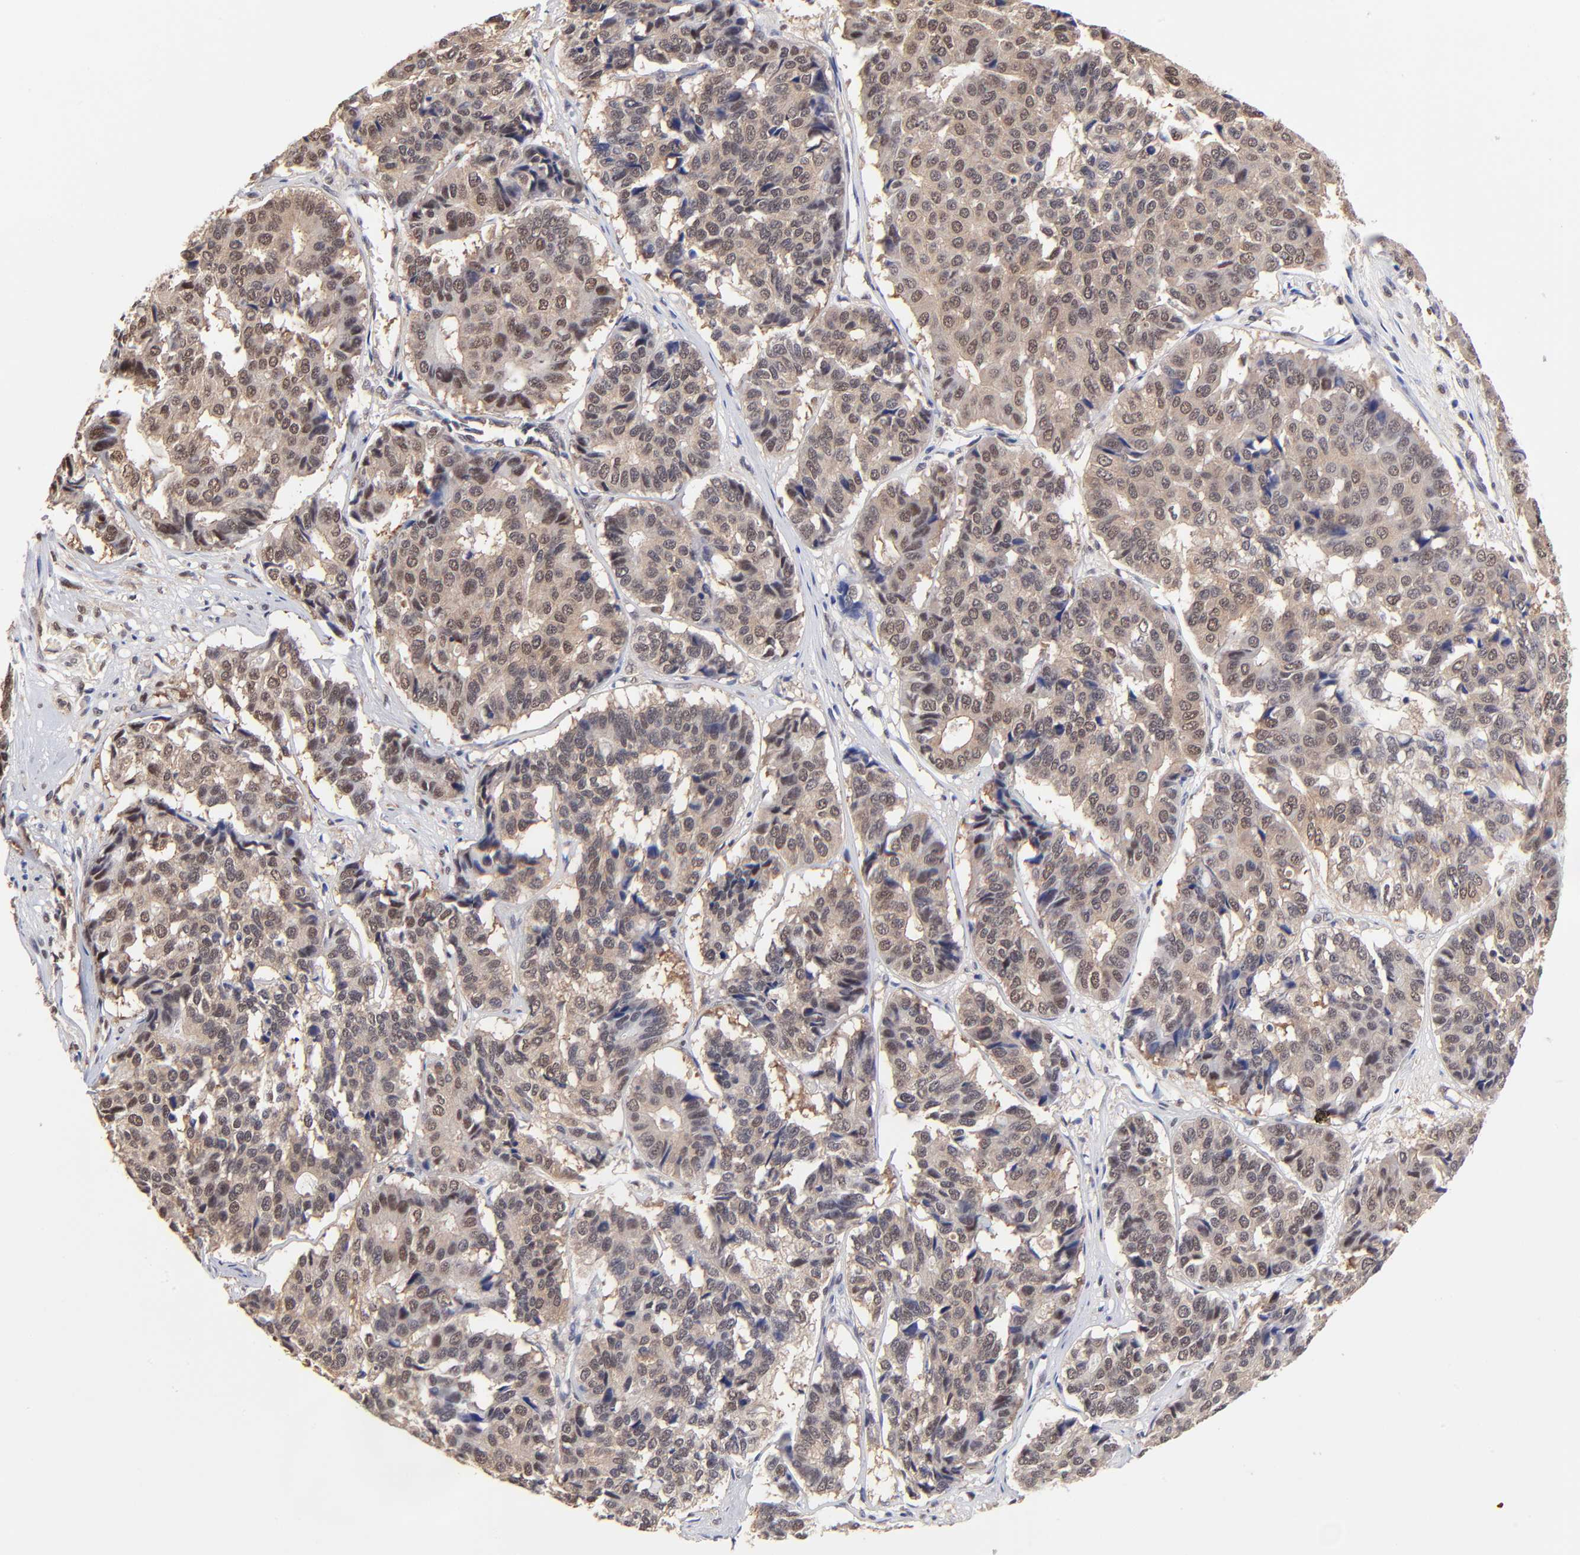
{"staining": {"intensity": "weak", "quantity": "25%-75%", "location": "nuclear"}, "tissue": "pancreatic cancer", "cell_type": "Tumor cells", "image_type": "cancer", "snomed": [{"axis": "morphology", "description": "Adenocarcinoma, NOS"}, {"axis": "topography", "description": "Pancreas"}], "caption": "An IHC image of tumor tissue is shown. Protein staining in brown highlights weak nuclear positivity in adenocarcinoma (pancreatic) within tumor cells. (DAB IHC with brightfield microscopy, high magnification).", "gene": "PSMC4", "patient": {"sex": "male", "age": 50}}